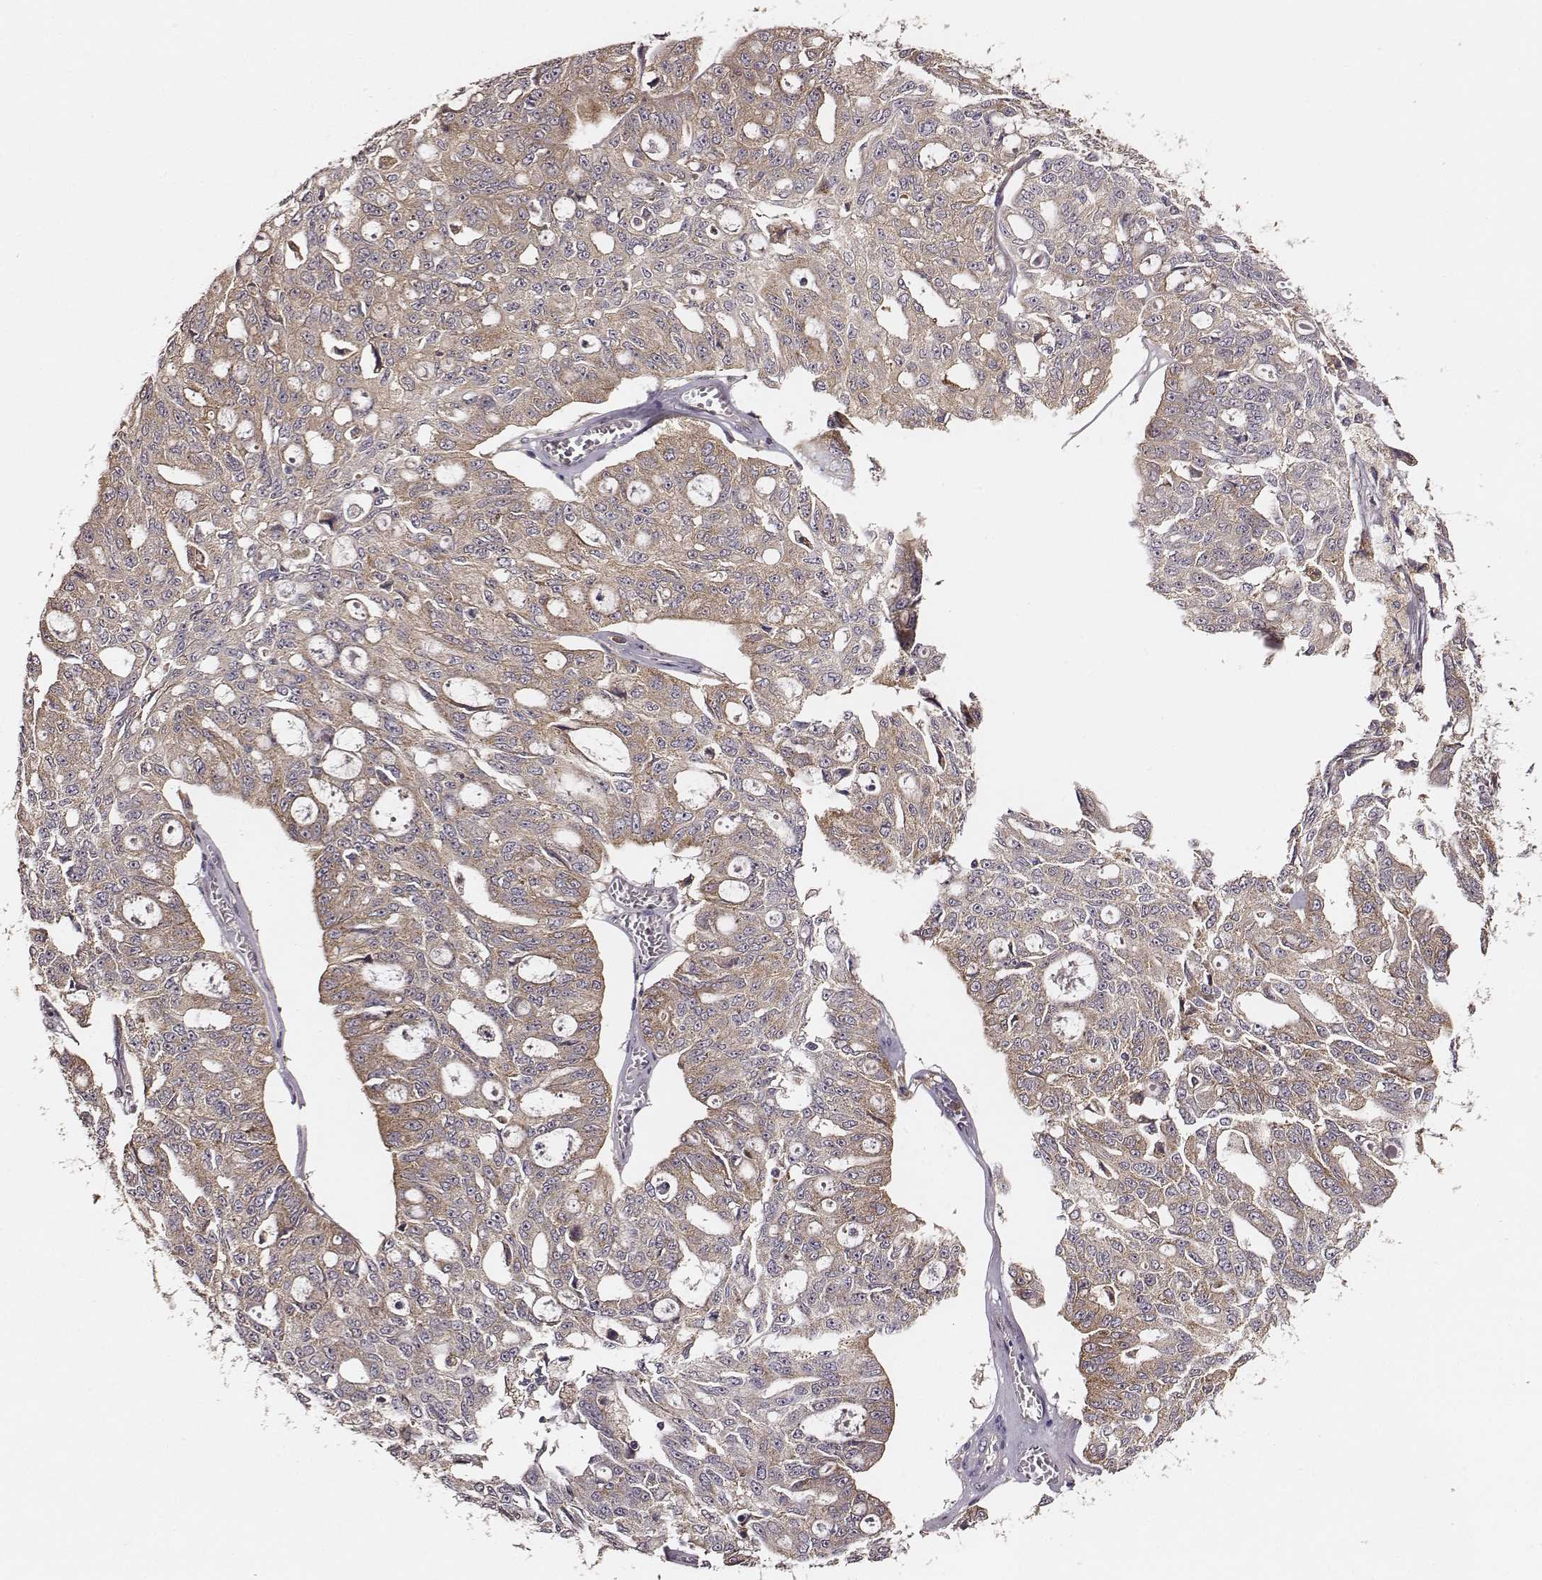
{"staining": {"intensity": "weak", "quantity": ">75%", "location": "cytoplasmic/membranous"}, "tissue": "ovarian cancer", "cell_type": "Tumor cells", "image_type": "cancer", "snomed": [{"axis": "morphology", "description": "Carcinoma, endometroid"}, {"axis": "topography", "description": "Ovary"}], "caption": "There is low levels of weak cytoplasmic/membranous positivity in tumor cells of endometroid carcinoma (ovarian), as demonstrated by immunohistochemical staining (brown color).", "gene": "VPS26A", "patient": {"sex": "female", "age": 65}}